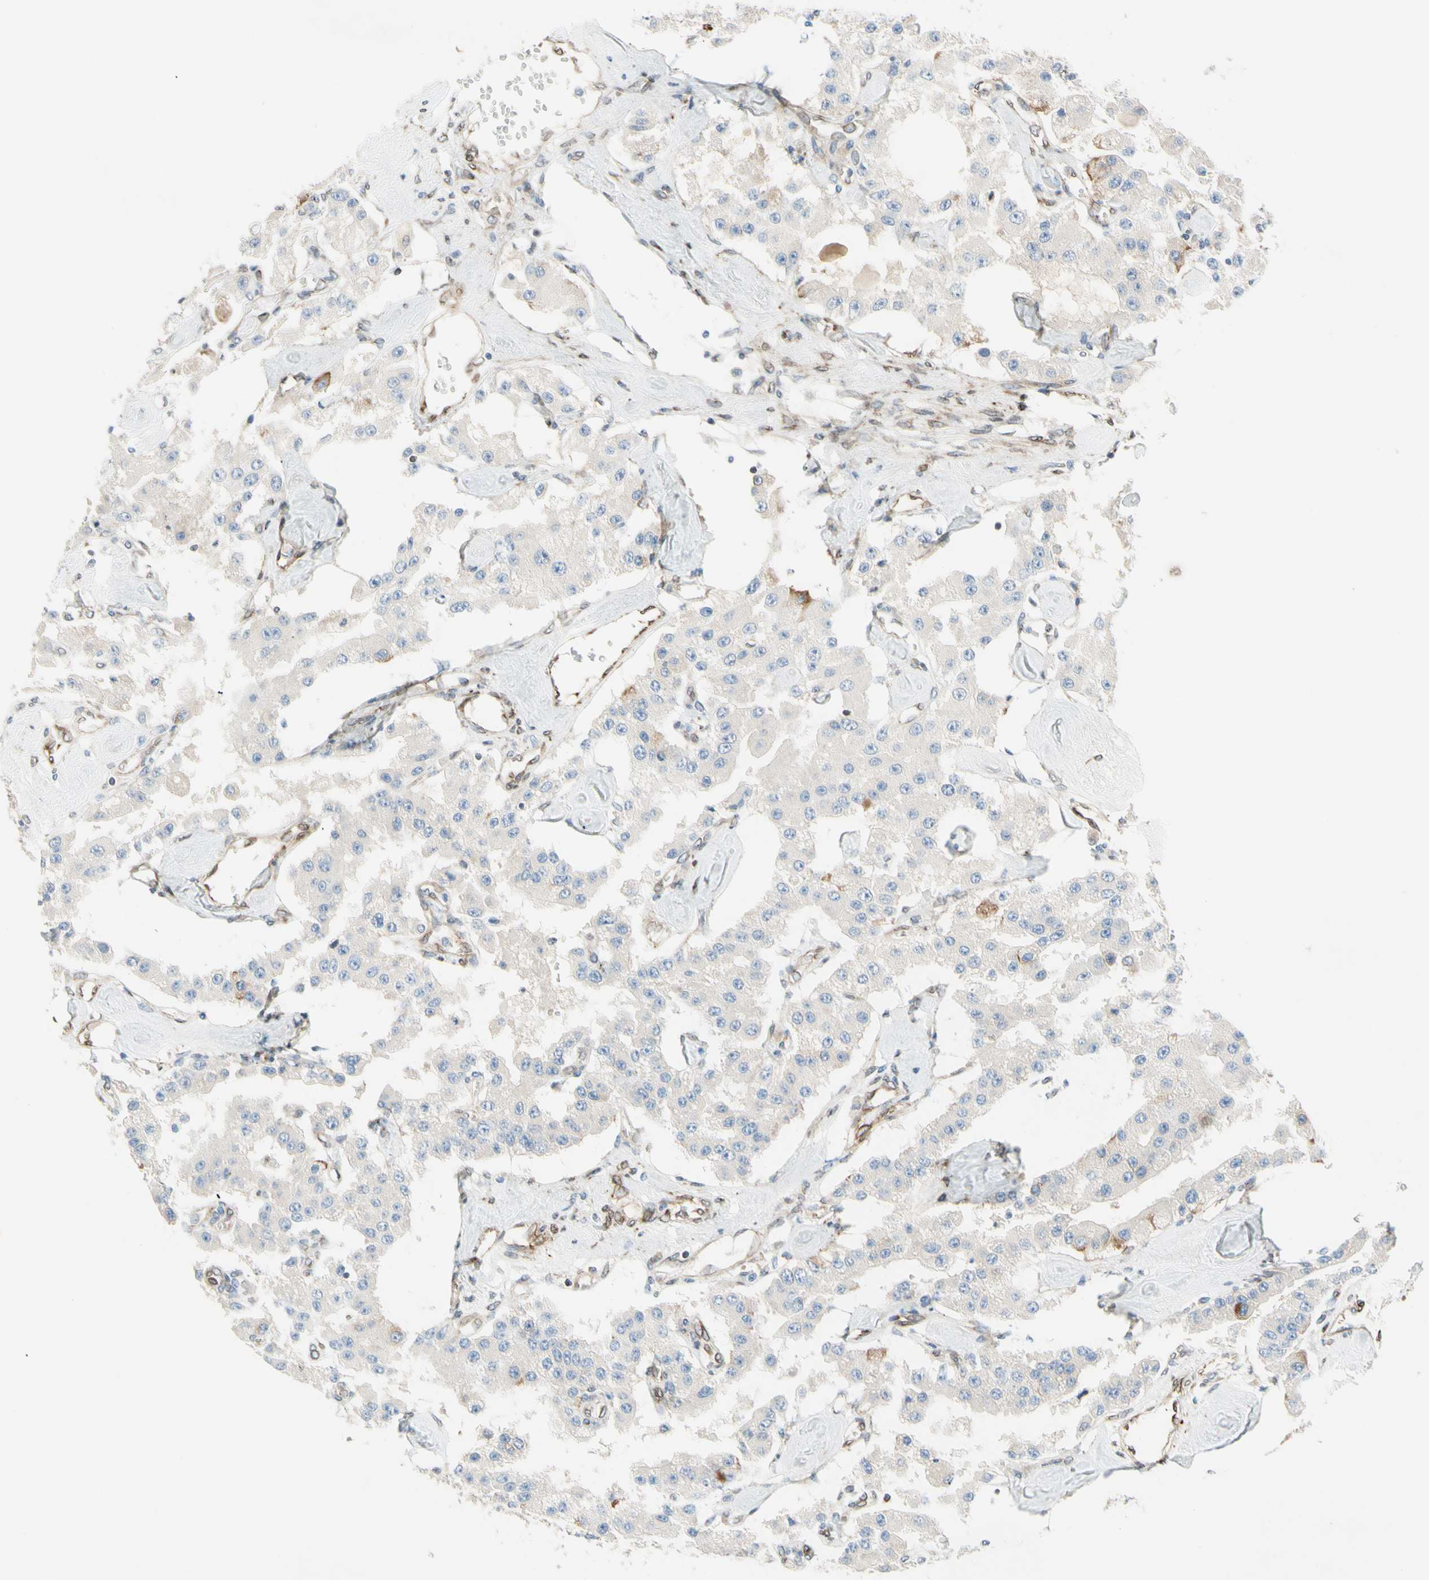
{"staining": {"intensity": "negative", "quantity": "none", "location": "none"}, "tissue": "carcinoid", "cell_type": "Tumor cells", "image_type": "cancer", "snomed": [{"axis": "morphology", "description": "Carcinoid, malignant, NOS"}, {"axis": "topography", "description": "Pancreas"}], "caption": "High power microscopy photomicrograph of an IHC histopathology image of carcinoid, revealing no significant staining in tumor cells.", "gene": "TRAF2", "patient": {"sex": "male", "age": 41}}